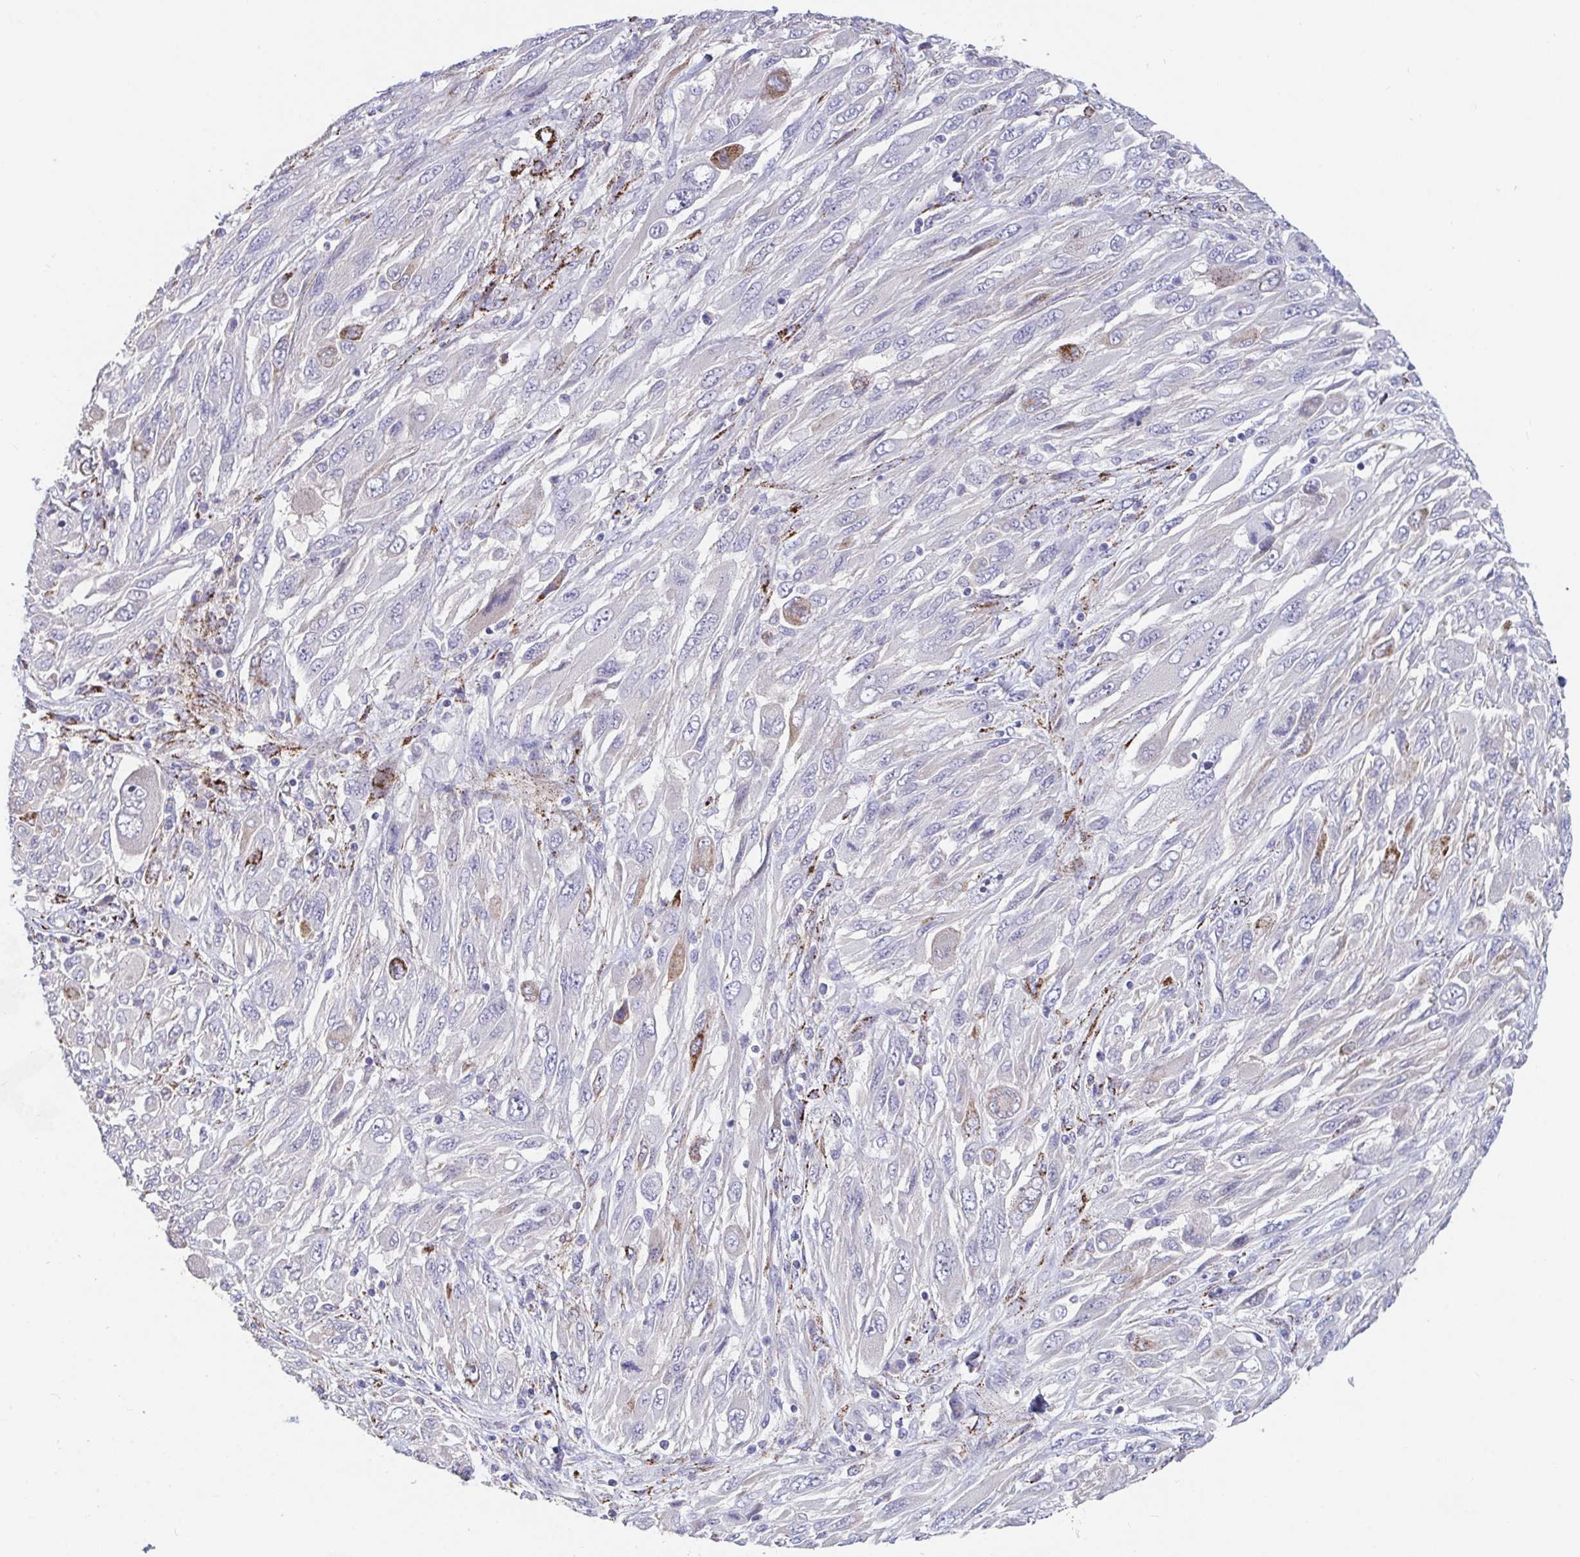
{"staining": {"intensity": "moderate", "quantity": "<25%", "location": "cytoplasmic/membranous"}, "tissue": "melanoma", "cell_type": "Tumor cells", "image_type": "cancer", "snomed": [{"axis": "morphology", "description": "Malignant melanoma, NOS"}, {"axis": "topography", "description": "Skin"}], "caption": "Melanoma stained with a protein marker displays moderate staining in tumor cells.", "gene": "FAM156B", "patient": {"sex": "female", "age": 91}}